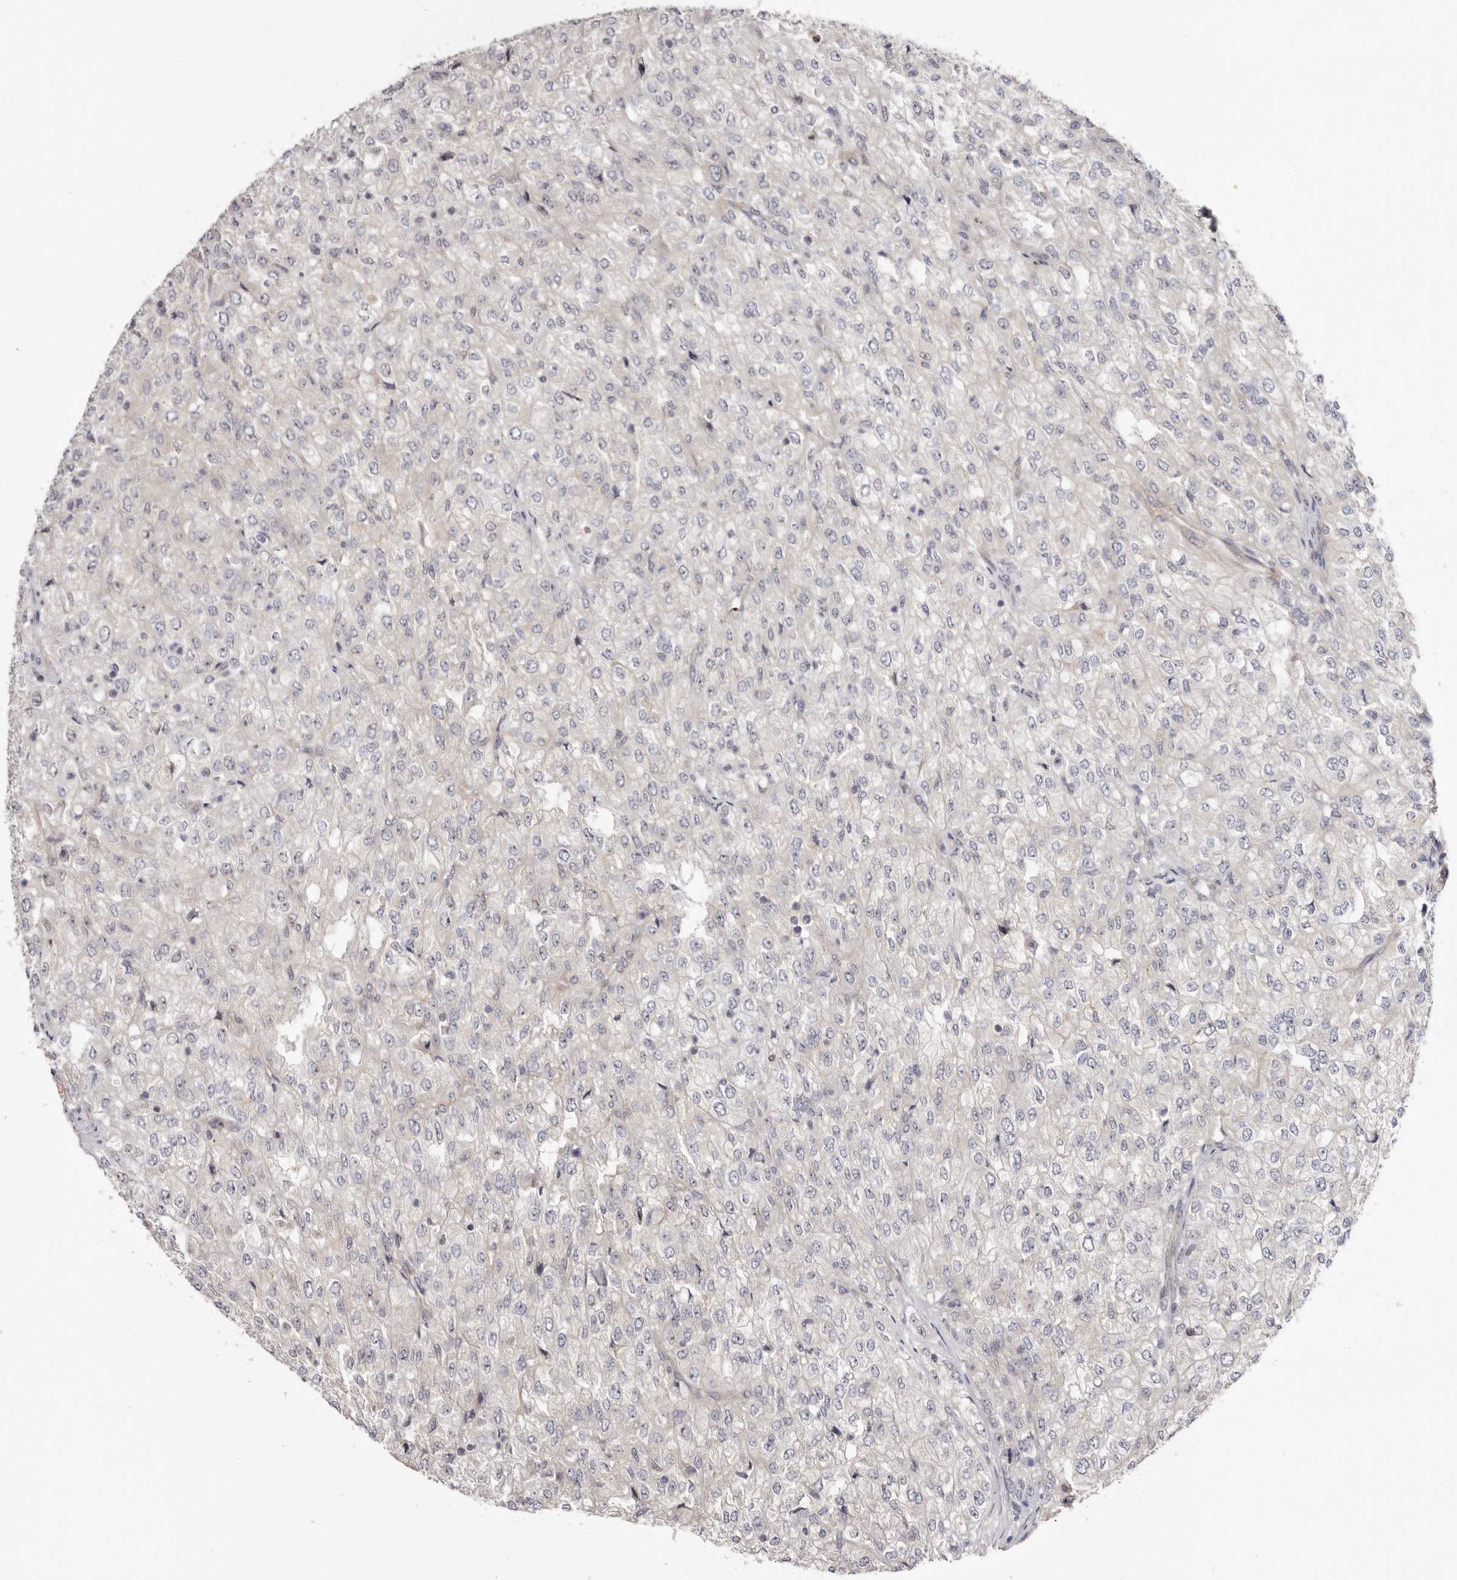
{"staining": {"intensity": "negative", "quantity": "none", "location": "none"}, "tissue": "renal cancer", "cell_type": "Tumor cells", "image_type": "cancer", "snomed": [{"axis": "morphology", "description": "Adenocarcinoma, NOS"}, {"axis": "topography", "description": "Kidney"}], "caption": "Histopathology image shows no significant protein expression in tumor cells of renal cancer (adenocarcinoma).", "gene": "PANK4", "patient": {"sex": "female", "age": 54}}